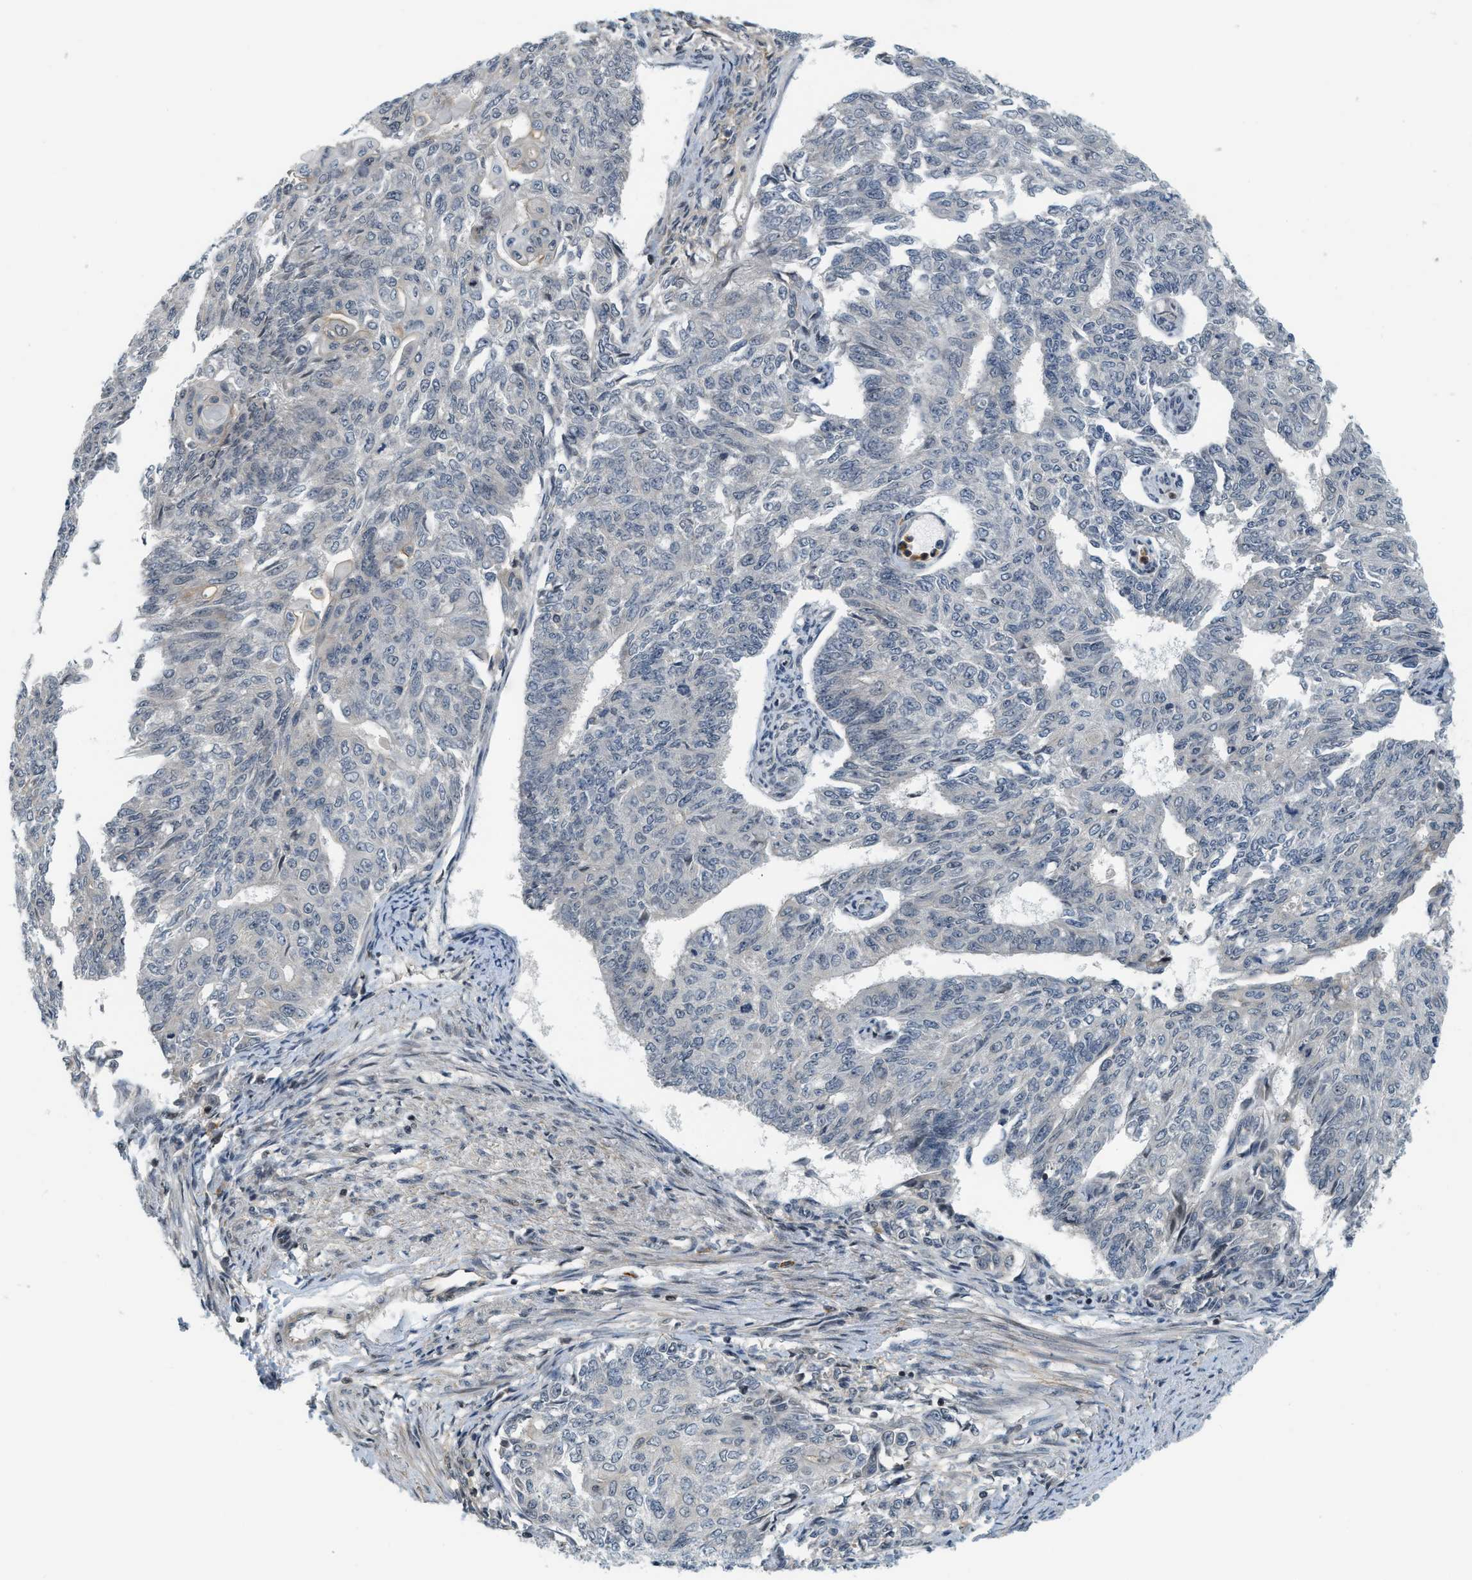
{"staining": {"intensity": "negative", "quantity": "none", "location": "none"}, "tissue": "endometrial cancer", "cell_type": "Tumor cells", "image_type": "cancer", "snomed": [{"axis": "morphology", "description": "Adenocarcinoma, NOS"}, {"axis": "topography", "description": "Endometrium"}], "caption": "This is a histopathology image of immunohistochemistry (IHC) staining of adenocarcinoma (endometrial), which shows no staining in tumor cells. (DAB (3,3'-diaminobenzidine) immunohistochemistry (IHC), high magnification).", "gene": "KMT2A", "patient": {"sex": "female", "age": 32}}